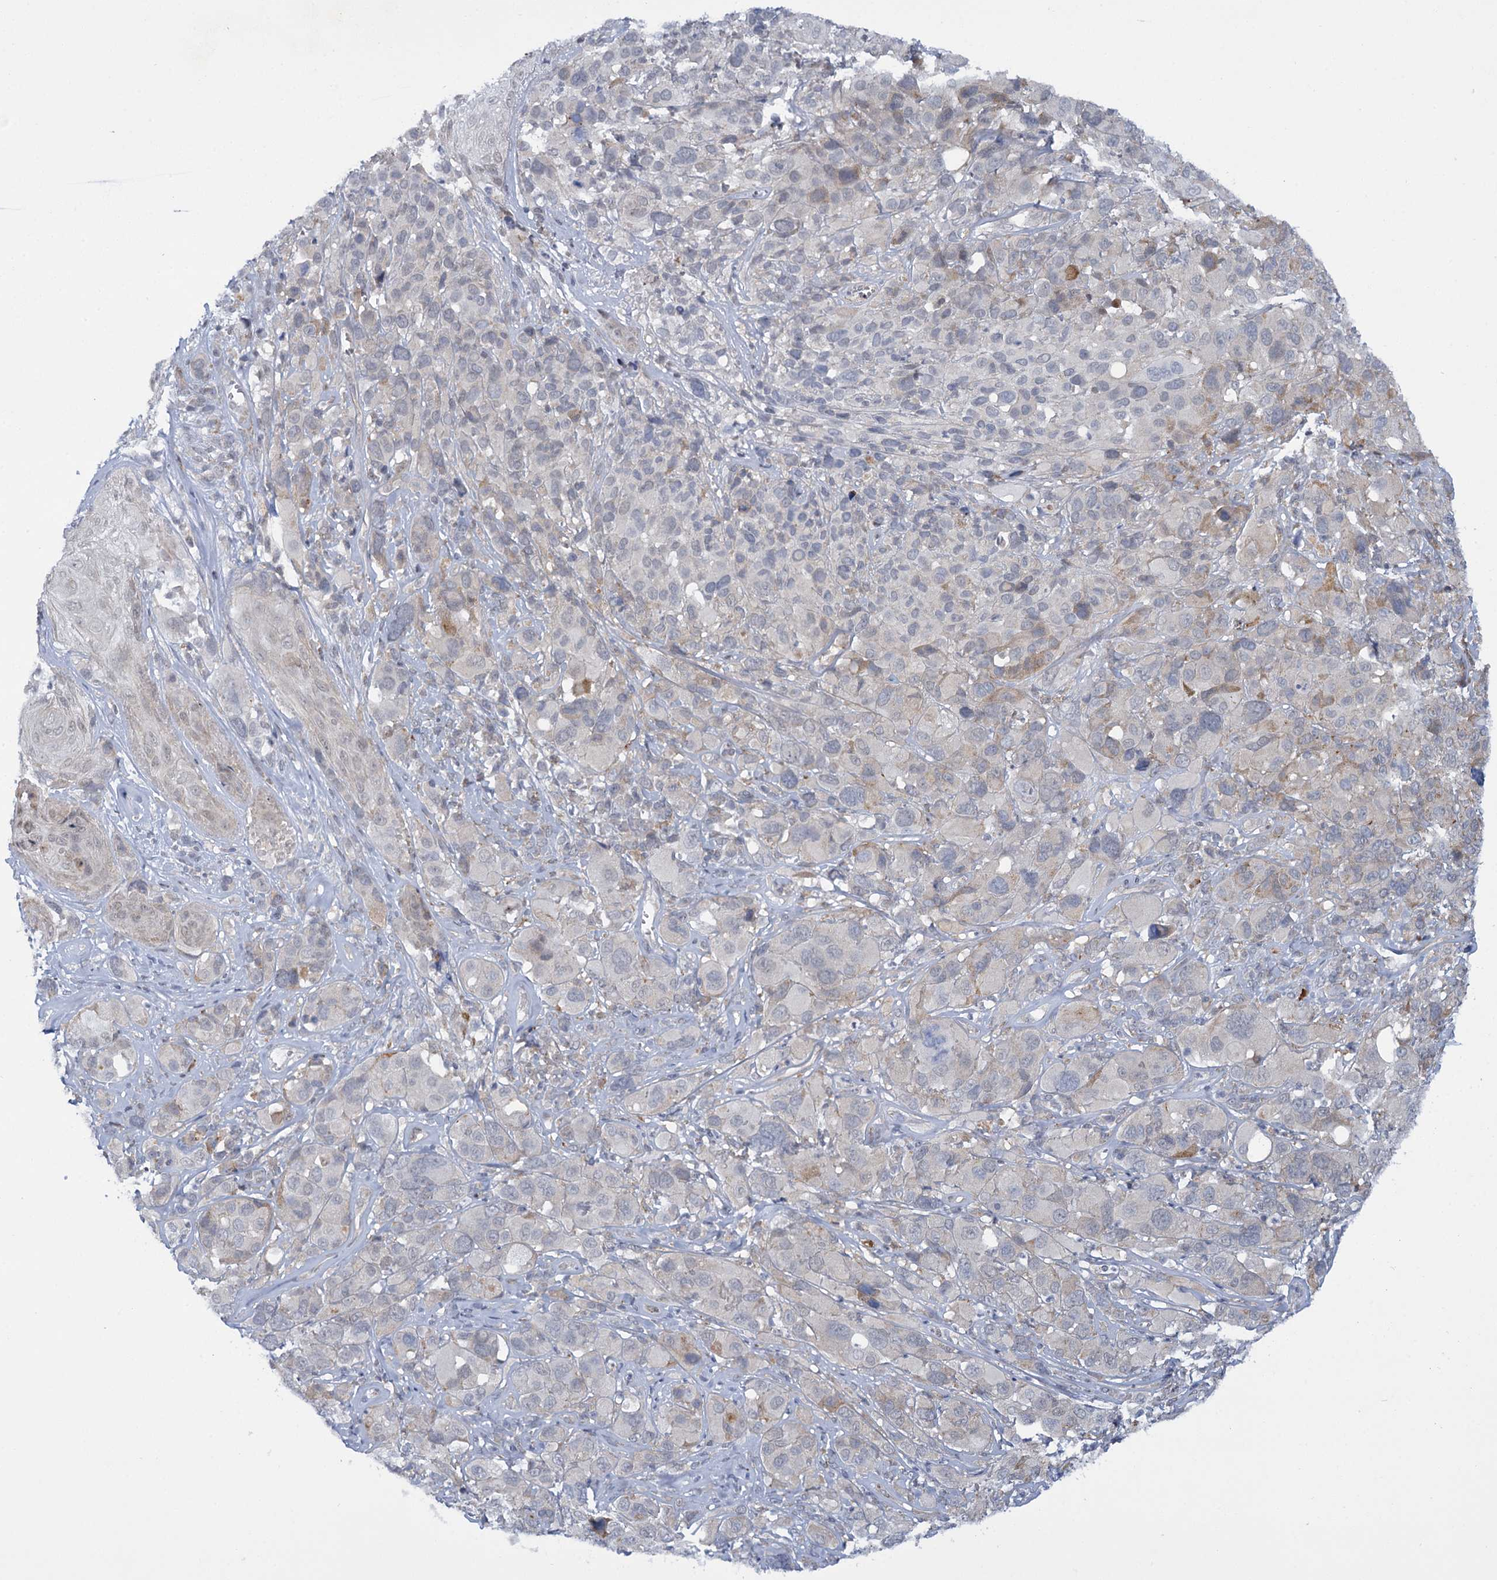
{"staining": {"intensity": "negative", "quantity": "none", "location": "none"}, "tissue": "melanoma", "cell_type": "Tumor cells", "image_type": "cancer", "snomed": [{"axis": "morphology", "description": "Malignant melanoma, NOS"}, {"axis": "topography", "description": "Skin of trunk"}], "caption": "Immunohistochemical staining of malignant melanoma reveals no significant staining in tumor cells.", "gene": "MBLAC2", "patient": {"sex": "male", "age": 71}}